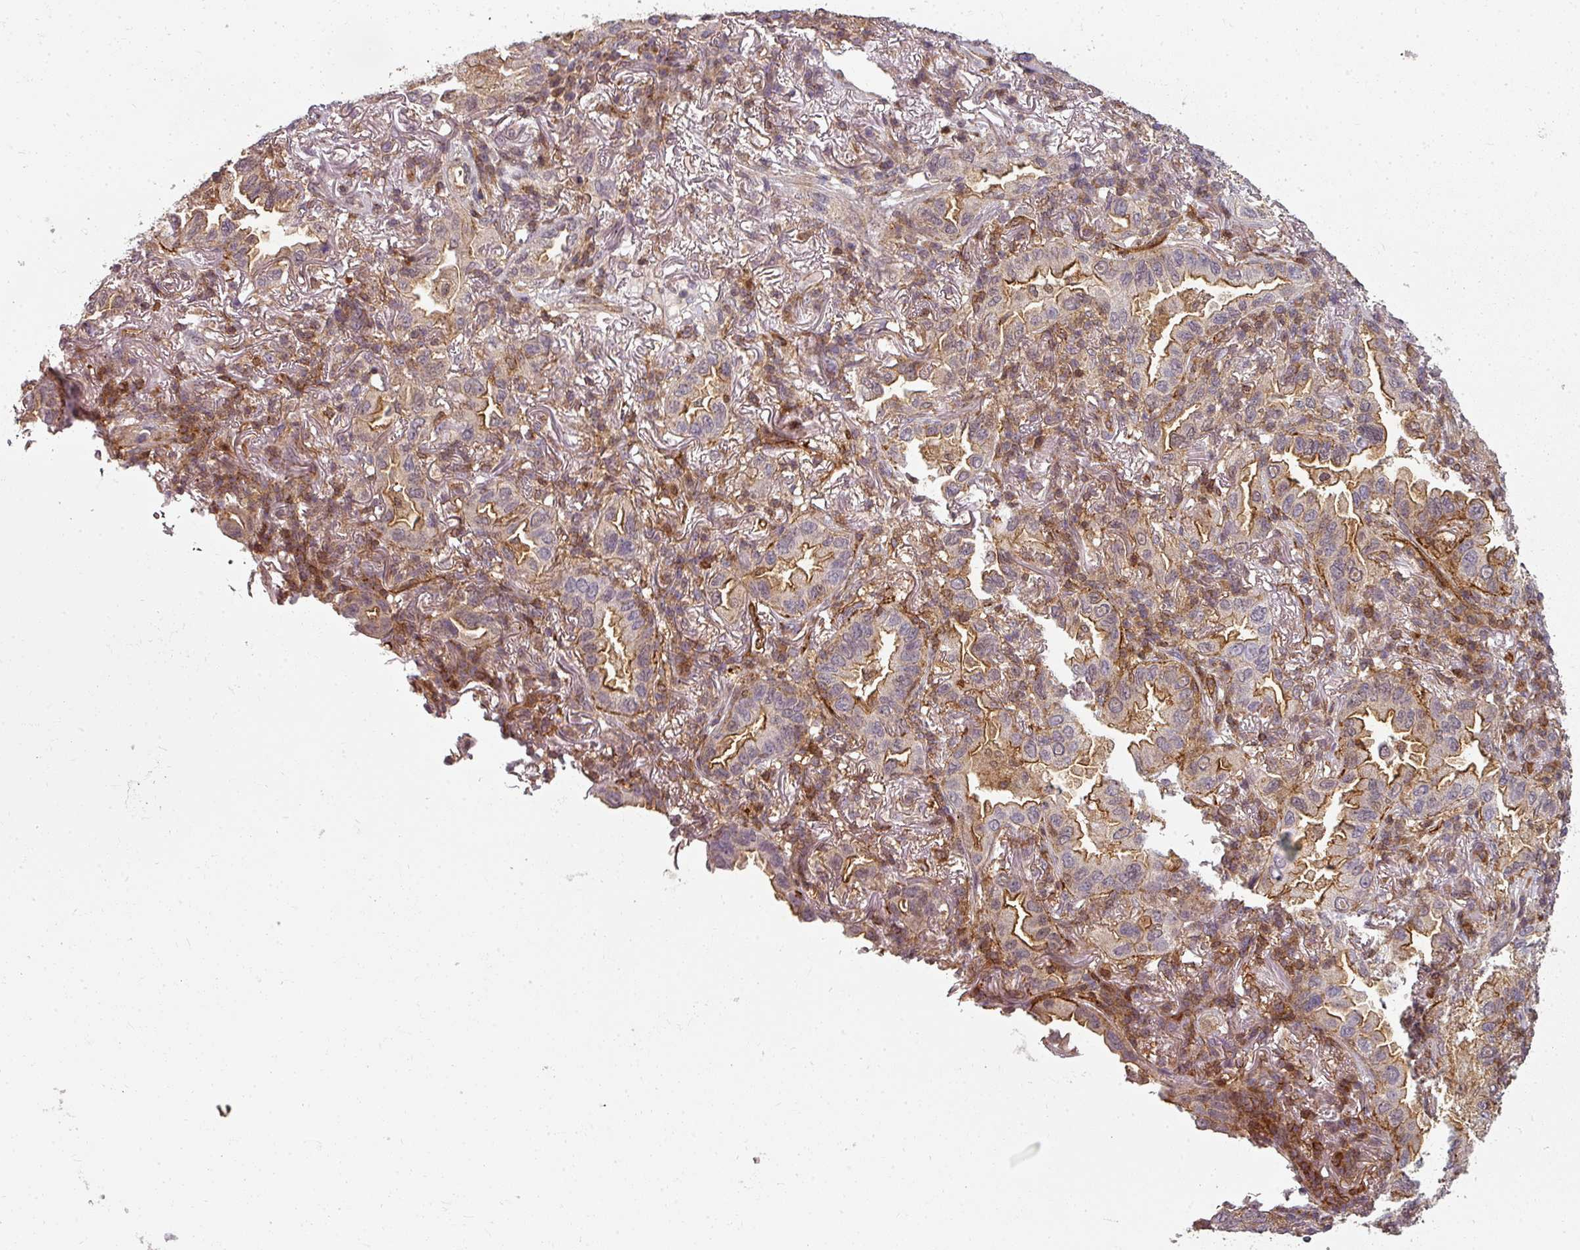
{"staining": {"intensity": "moderate", "quantity": "25%-75%", "location": "cytoplasmic/membranous"}, "tissue": "lung cancer", "cell_type": "Tumor cells", "image_type": "cancer", "snomed": [{"axis": "morphology", "description": "Adenocarcinoma, NOS"}, {"axis": "topography", "description": "Lung"}], "caption": "Brown immunohistochemical staining in human lung cancer exhibits moderate cytoplasmic/membranous expression in about 25%-75% of tumor cells. The protein of interest is shown in brown color, while the nuclei are stained blue.", "gene": "CLIC1", "patient": {"sex": "female", "age": 69}}